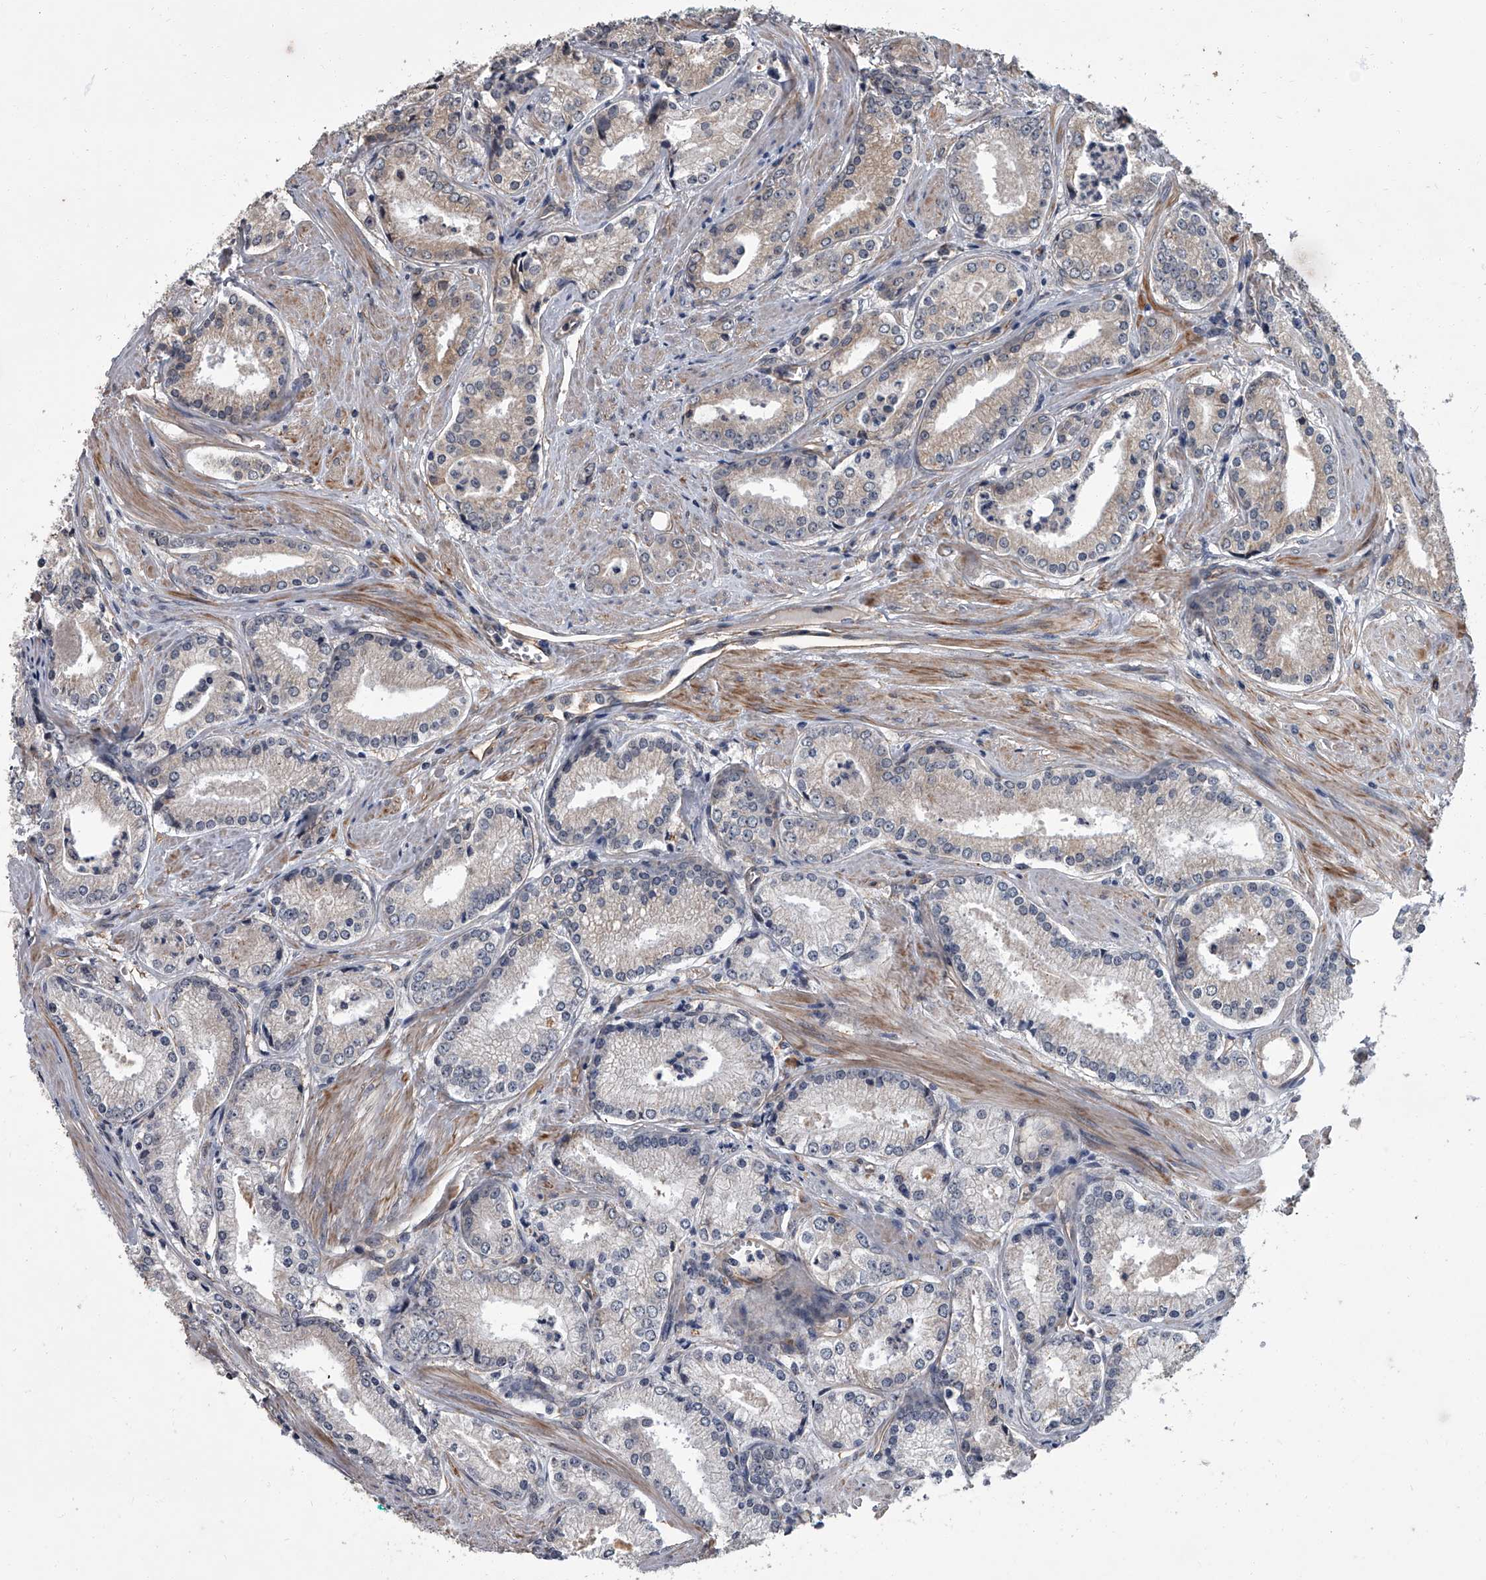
{"staining": {"intensity": "moderate", "quantity": "<25%", "location": "cytoplasmic/membranous"}, "tissue": "prostate cancer", "cell_type": "Tumor cells", "image_type": "cancer", "snomed": [{"axis": "morphology", "description": "Adenocarcinoma, Low grade"}, {"axis": "topography", "description": "Prostate"}], "caption": "Prostate cancer stained with a protein marker displays moderate staining in tumor cells.", "gene": "SIRT4", "patient": {"sex": "male", "age": 54}}